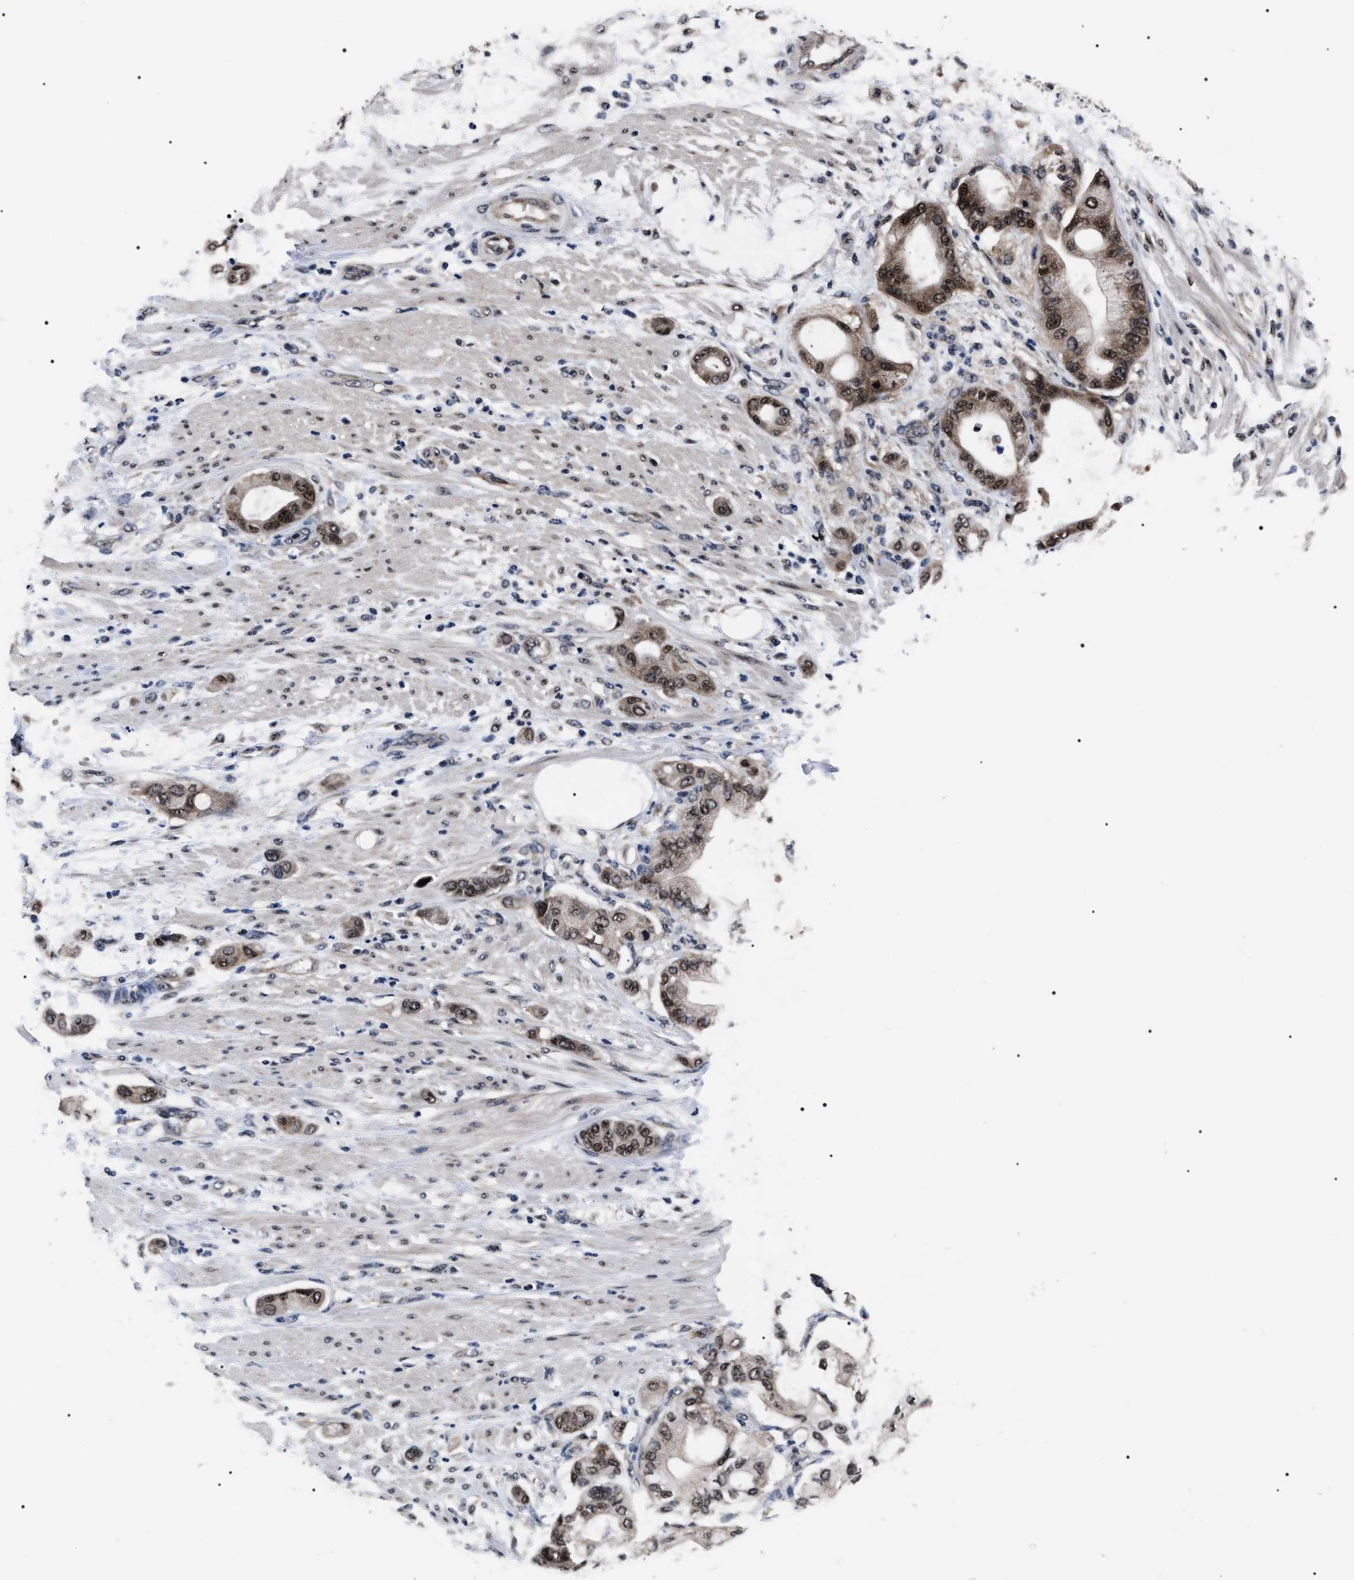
{"staining": {"intensity": "moderate", "quantity": ">75%", "location": "cytoplasmic/membranous,nuclear"}, "tissue": "pancreatic cancer", "cell_type": "Tumor cells", "image_type": "cancer", "snomed": [{"axis": "morphology", "description": "Adenocarcinoma, NOS"}, {"axis": "morphology", "description": "Adenocarcinoma, metastatic, NOS"}, {"axis": "topography", "description": "Lymph node"}, {"axis": "topography", "description": "Pancreas"}, {"axis": "topography", "description": "Duodenum"}], "caption": "Immunohistochemical staining of human pancreatic cancer reveals medium levels of moderate cytoplasmic/membranous and nuclear expression in approximately >75% of tumor cells.", "gene": "CSNK2A1", "patient": {"sex": "female", "age": 64}}